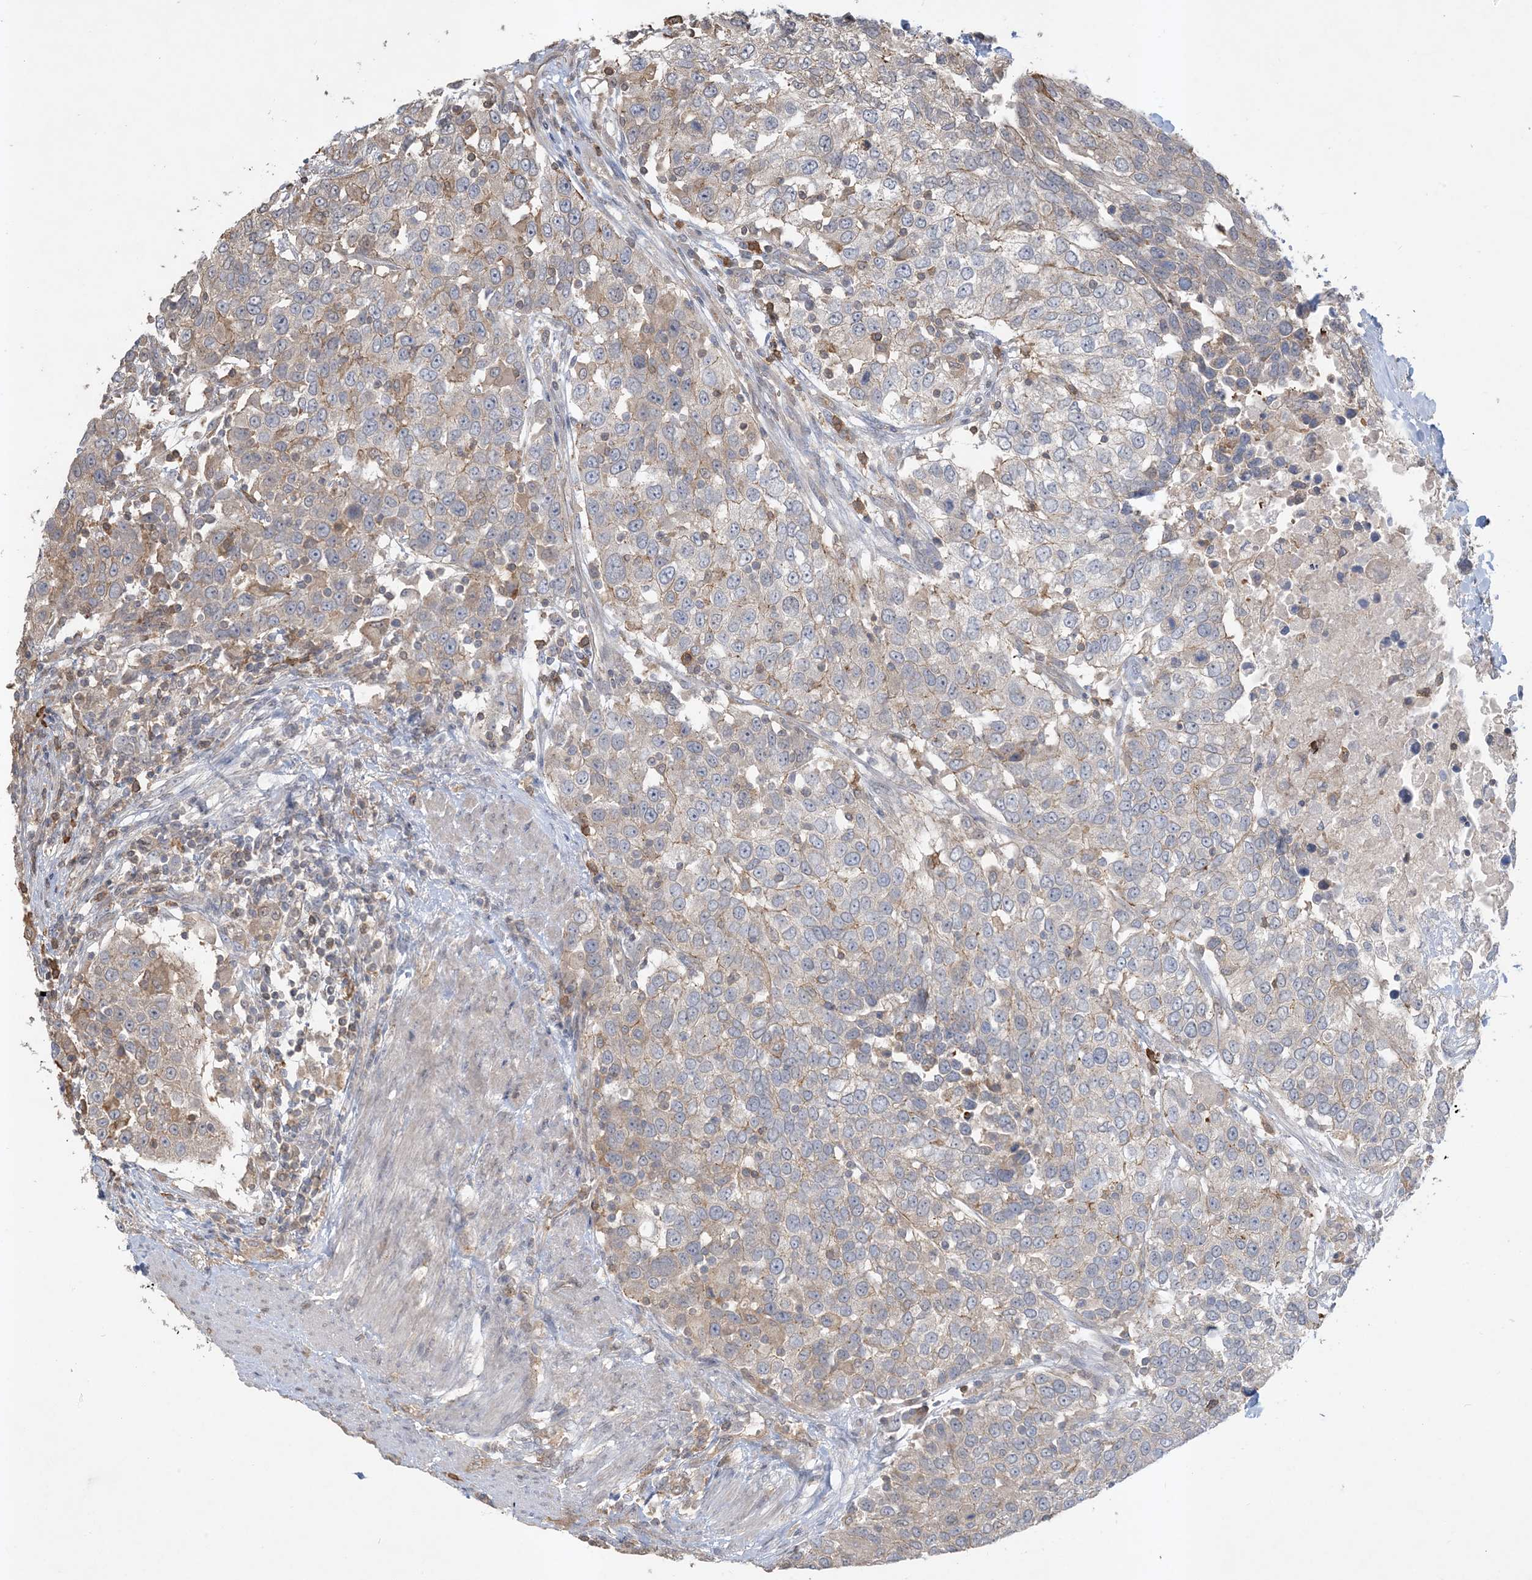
{"staining": {"intensity": "weak", "quantity": "<25%", "location": "cytoplasmic/membranous"}, "tissue": "urothelial cancer", "cell_type": "Tumor cells", "image_type": "cancer", "snomed": [{"axis": "morphology", "description": "Urothelial carcinoma, High grade"}, {"axis": "topography", "description": "Urinary bladder"}], "caption": "This is an IHC photomicrograph of human urothelial cancer. There is no staining in tumor cells.", "gene": "TMSB4X", "patient": {"sex": "female", "age": 80}}